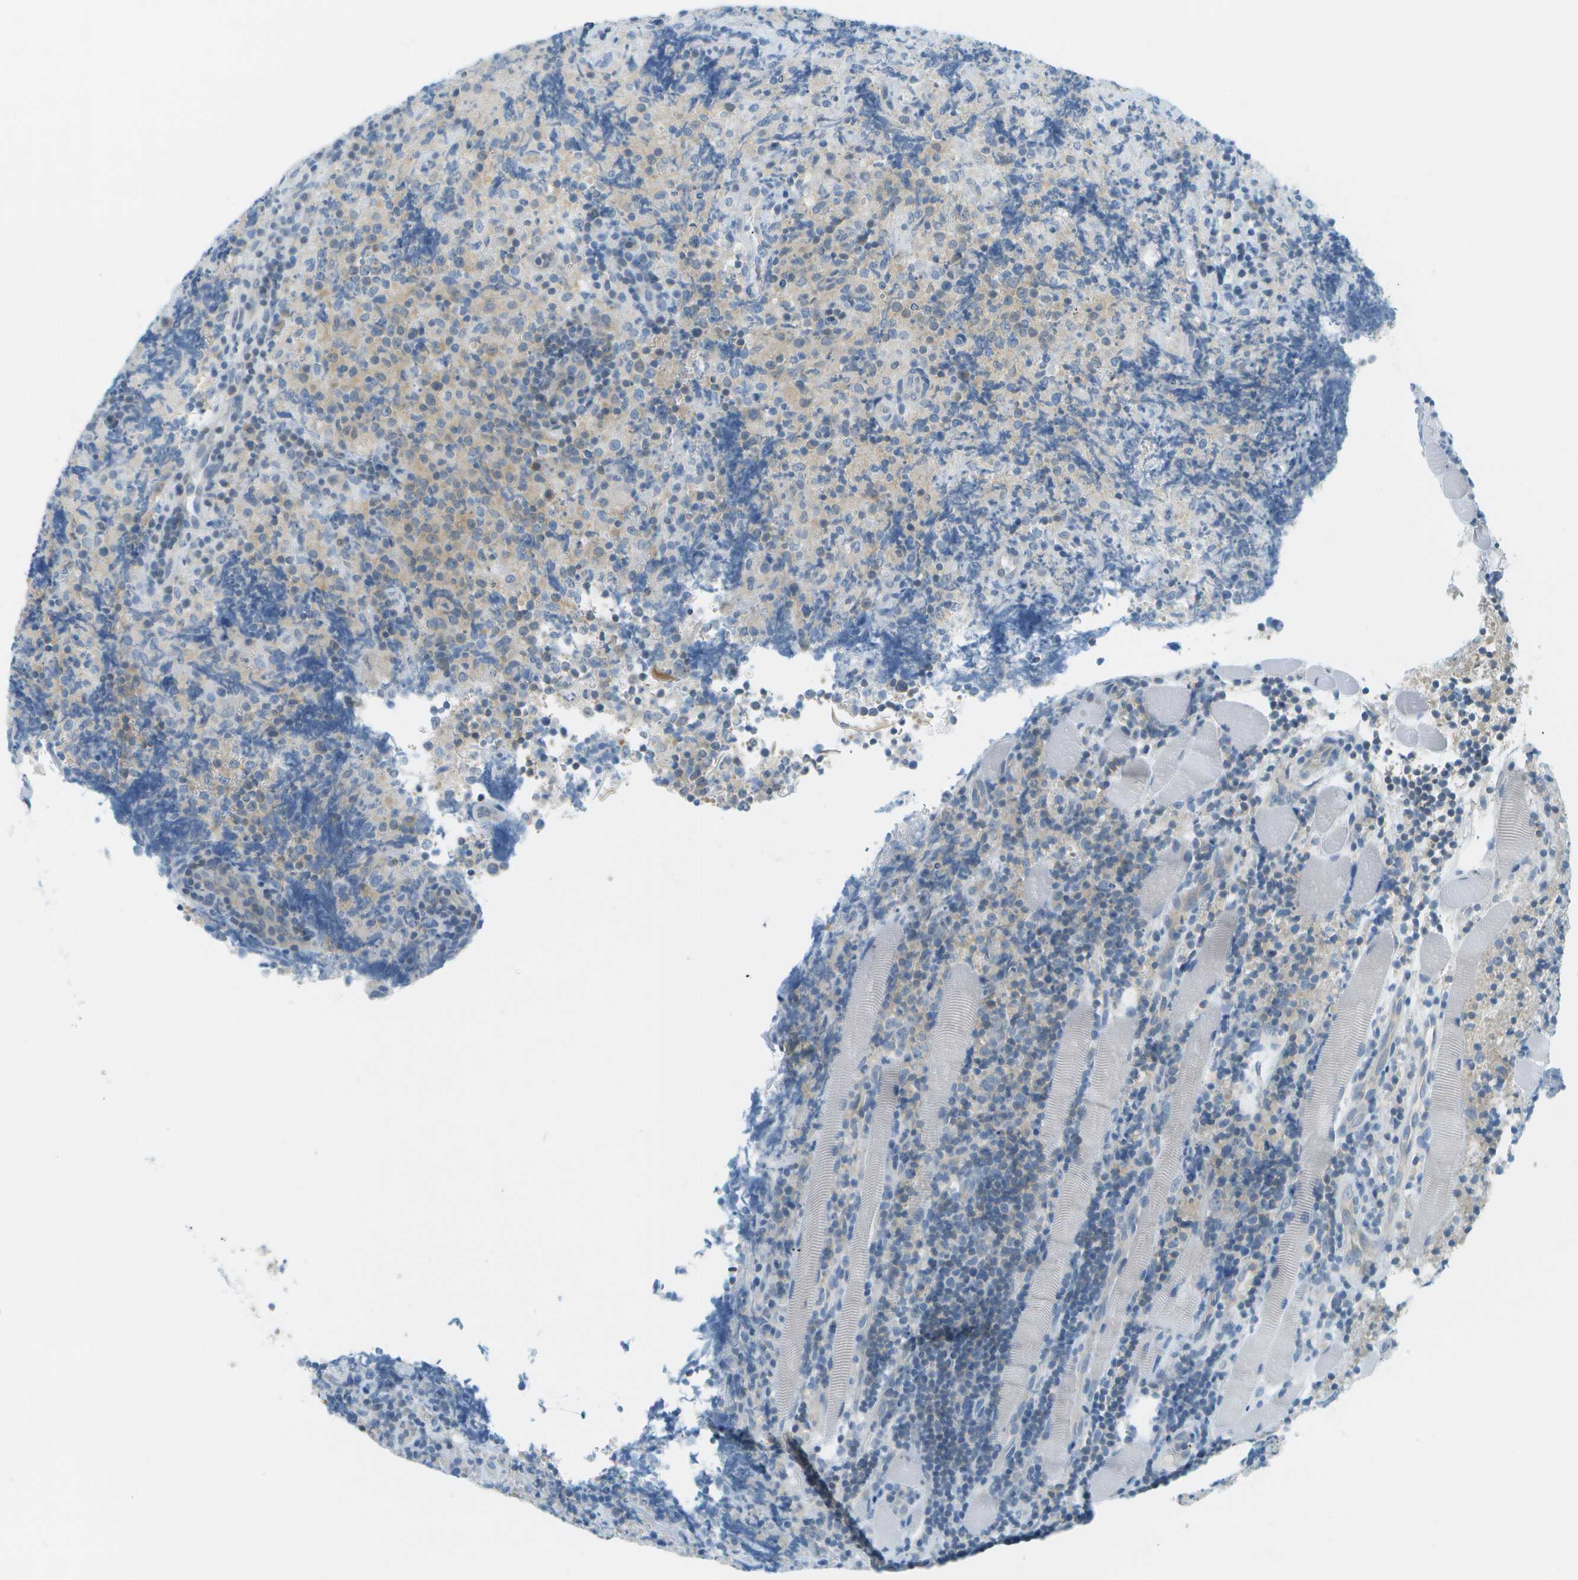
{"staining": {"intensity": "weak", "quantity": "<25%", "location": "cytoplasmic/membranous"}, "tissue": "lymphoma", "cell_type": "Tumor cells", "image_type": "cancer", "snomed": [{"axis": "morphology", "description": "Malignant lymphoma, non-Hodgkin's type, High grade"}, {"axis": "topography", "description": "Tonsil"}], "caption": "Image shows no protein staining in tumor cells of malignant lymphoma, non-Hodgkin's type (high-grade) tissue. (Stains: DAB immunohistochemistry (IHC) with hematoxylin counter stain, Microscopy: brightfield microscopy at high magnification).", "gene": "SMYD5", "patient": {"sex": "female", "age": 36}}